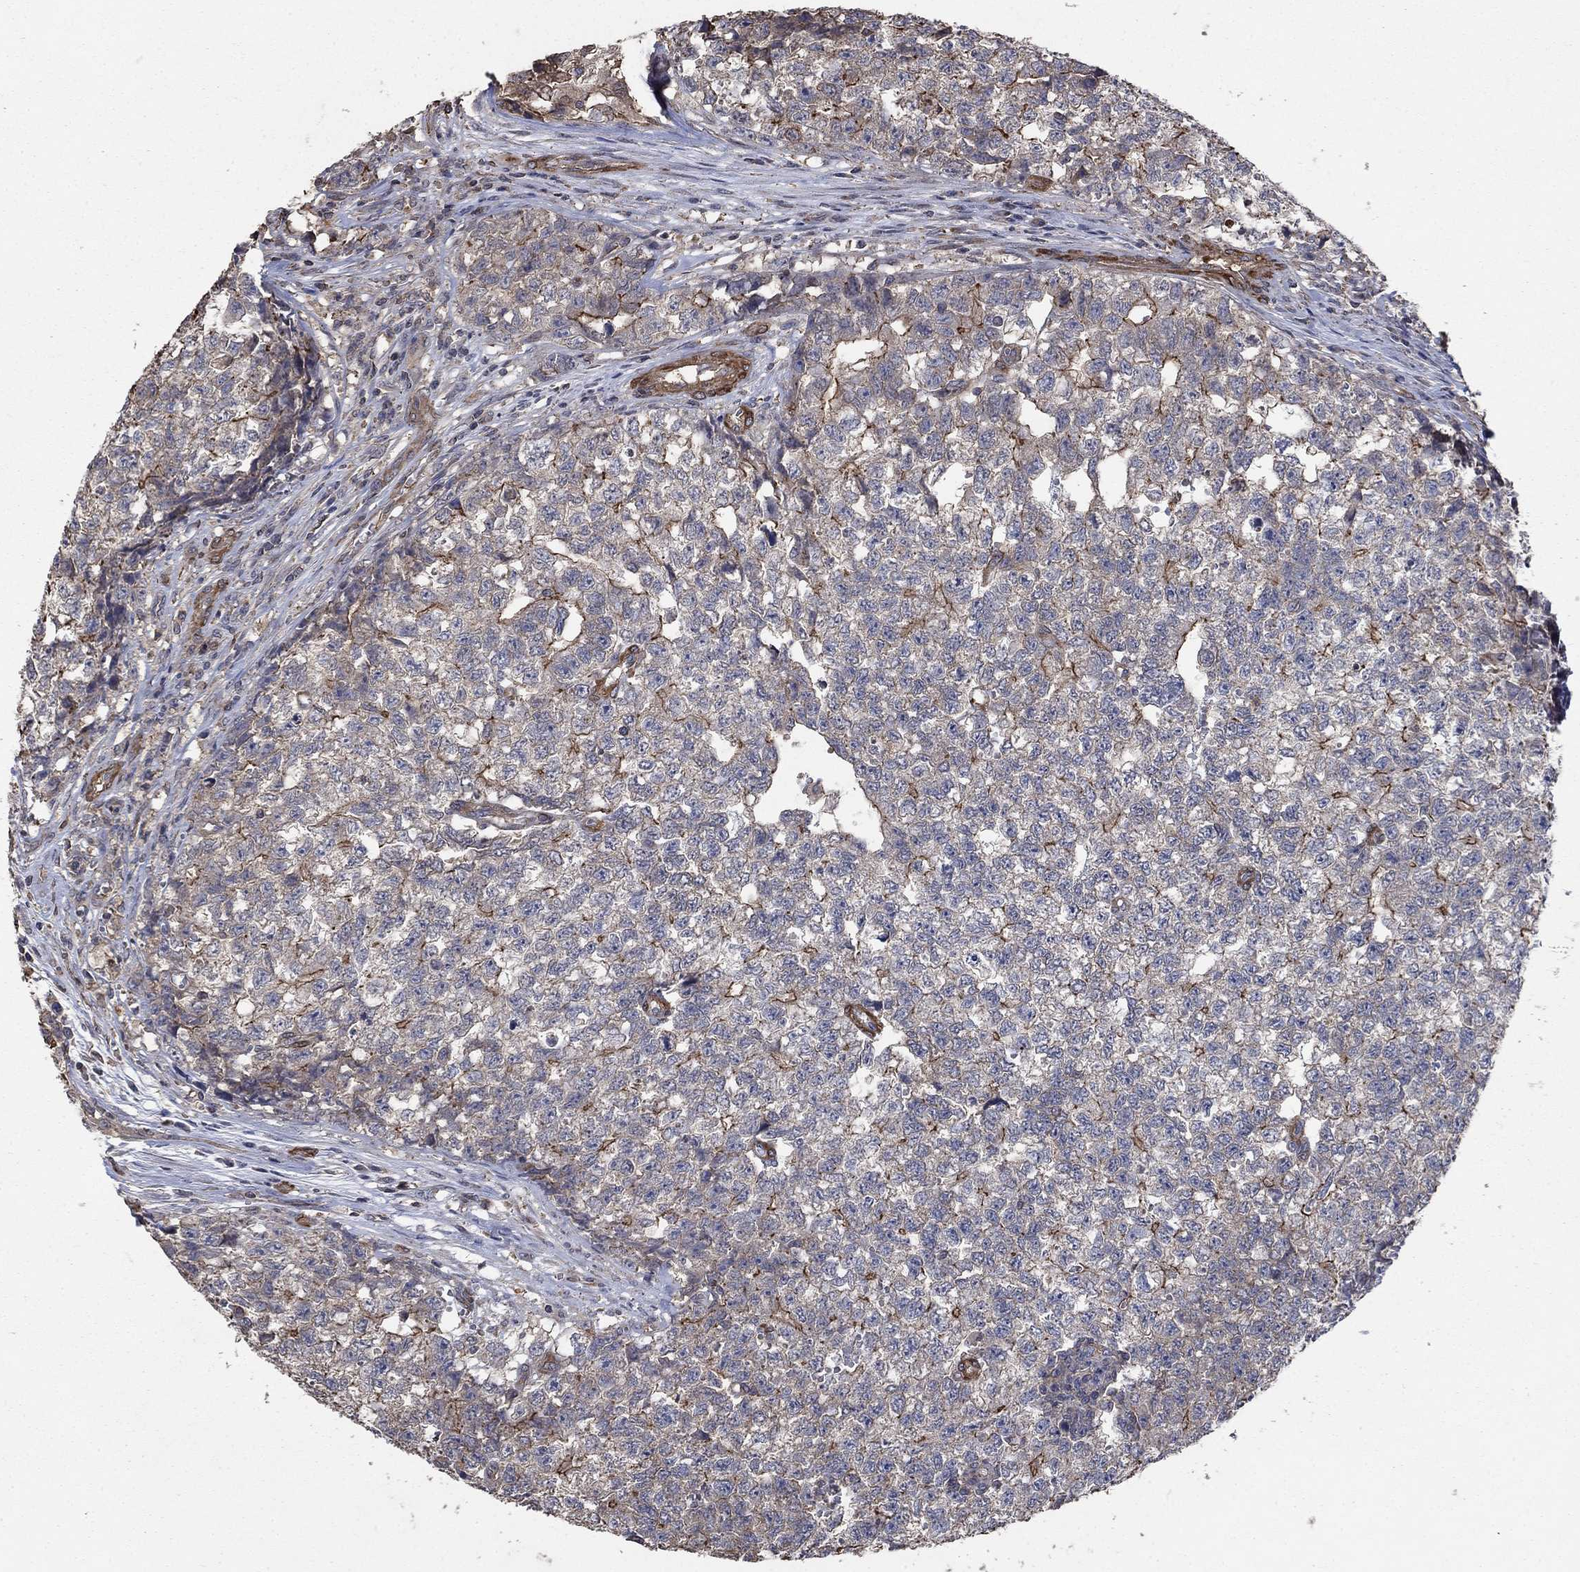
{"staining": {"intensity": "strong", "quantity": "<25%", "location": "cytoplasmic/membranous"}, "tissue": "testis cancer", "cell_type": "Tumor cells", "image_type": "cancer", "snomed": [{"axis": "morphology", "description": "Seminoma, NOS"}, {"axis": "morphology", "description": "Carcinoma, Embryonal, NOS"}, {"axis": "topography", "description": "Testis"}], "caption": "High-magnification brightfield microscopy of testis cancer stained with DAB (brown) and counterstained with hematoxylin (blue). tumor cells exhibit strong cytoplasmic/membranous positivity is present in about<25% of cells.", "gene": "PDE3A", "patient": {"sex": "male", "age": 22}}